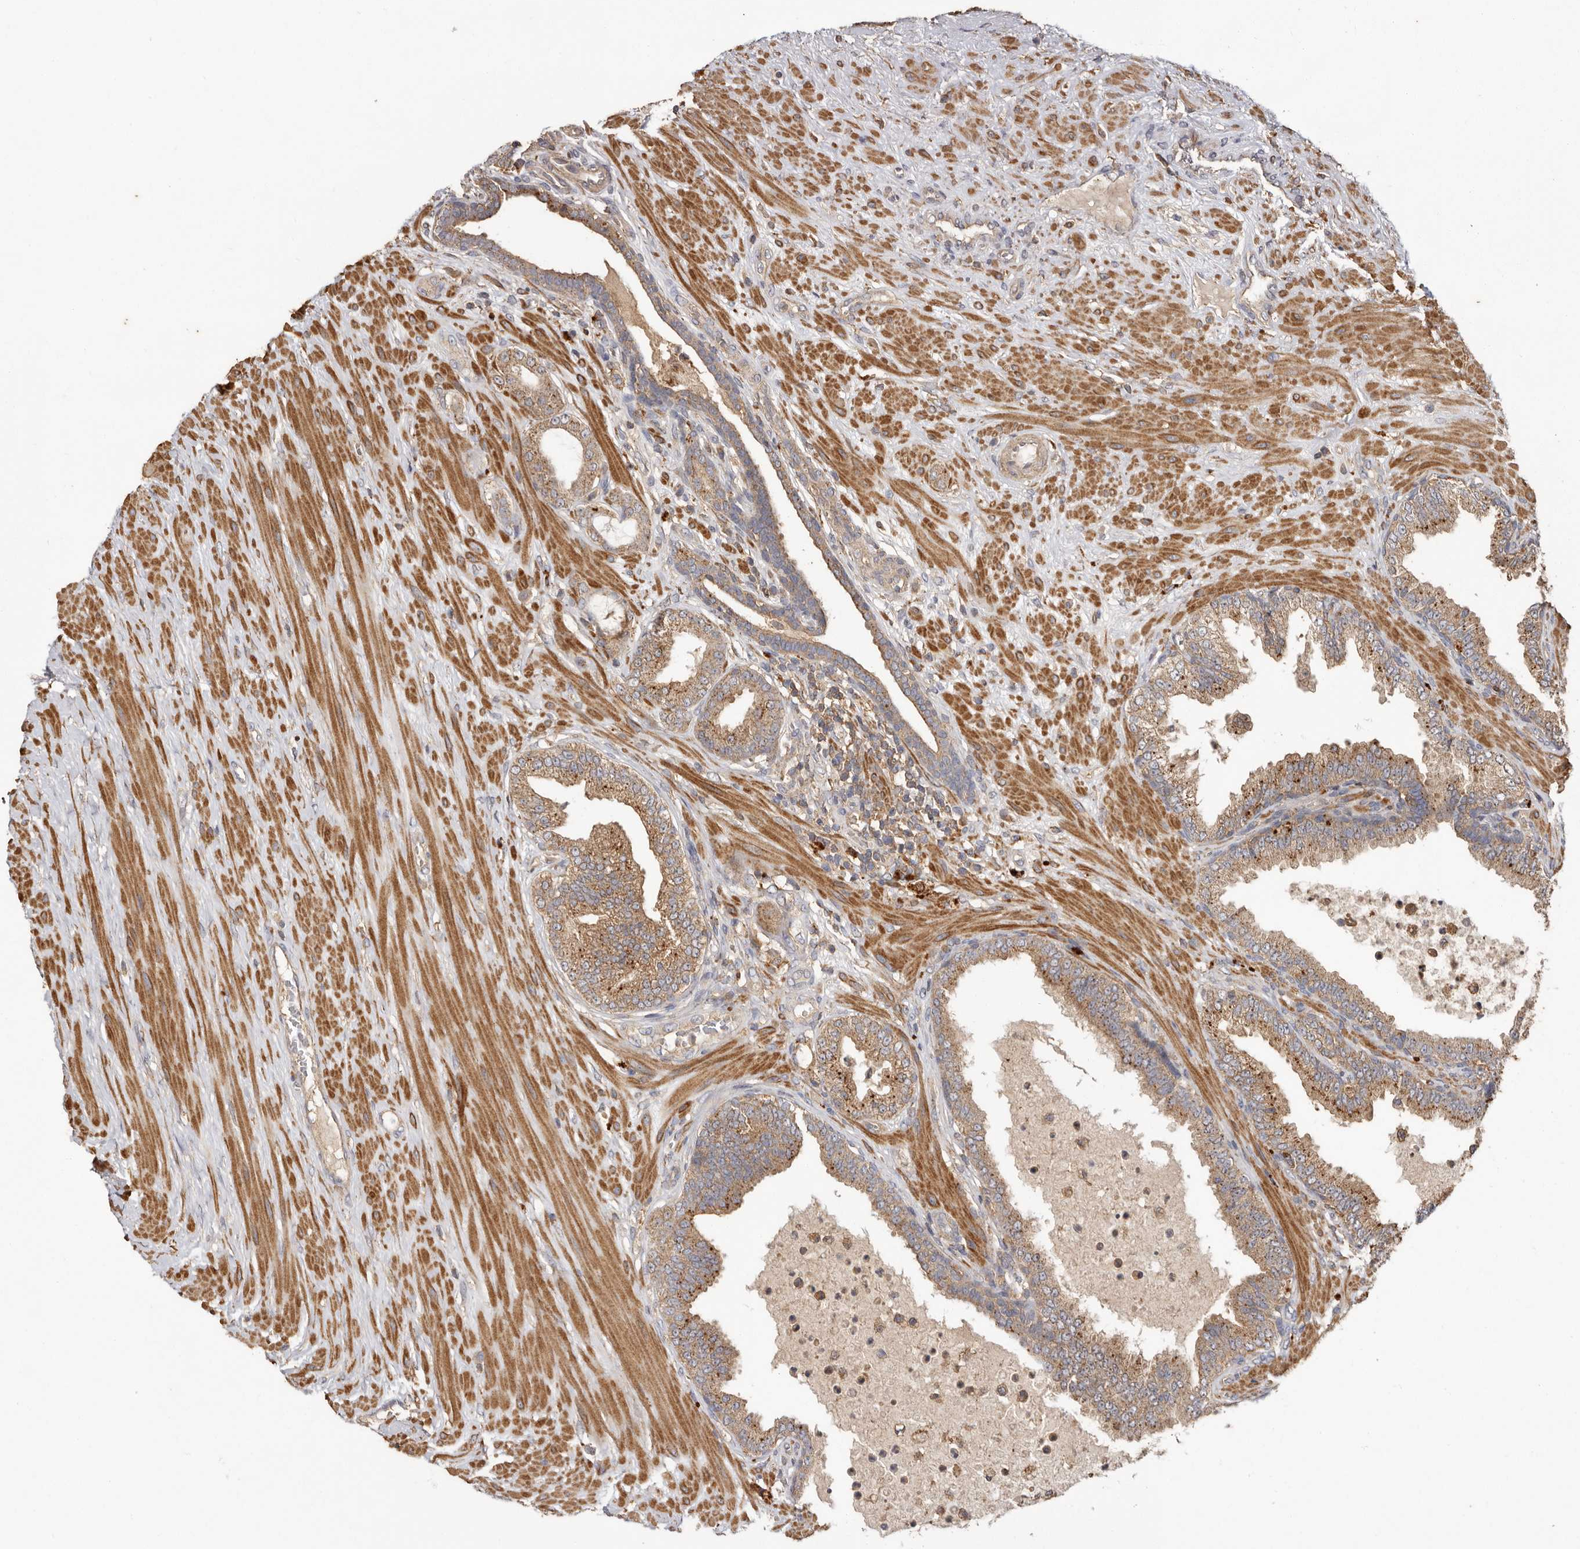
{"staining": {"intensity": "moderate", "quantity": ">75%", "location": "cytoplasmic/membranous"}, "tissue": "prostate cancer", "cell_type": "Tumor cells", "image_type": "cancer", "snomed": [{"axis": "morphology", "description": "Adenocarcinoma, Low grade"}, {"axis": "topography", "description": "Prostate"}], "caption": "A brown stain highlights moderate cytoplasmic/membranous expression of a protein in human prostate cancer (adenocarcinoma (low-grade)) tumor cells.", "gene": "RWDD1", "patient": {"sex": "male", "age": 63}}